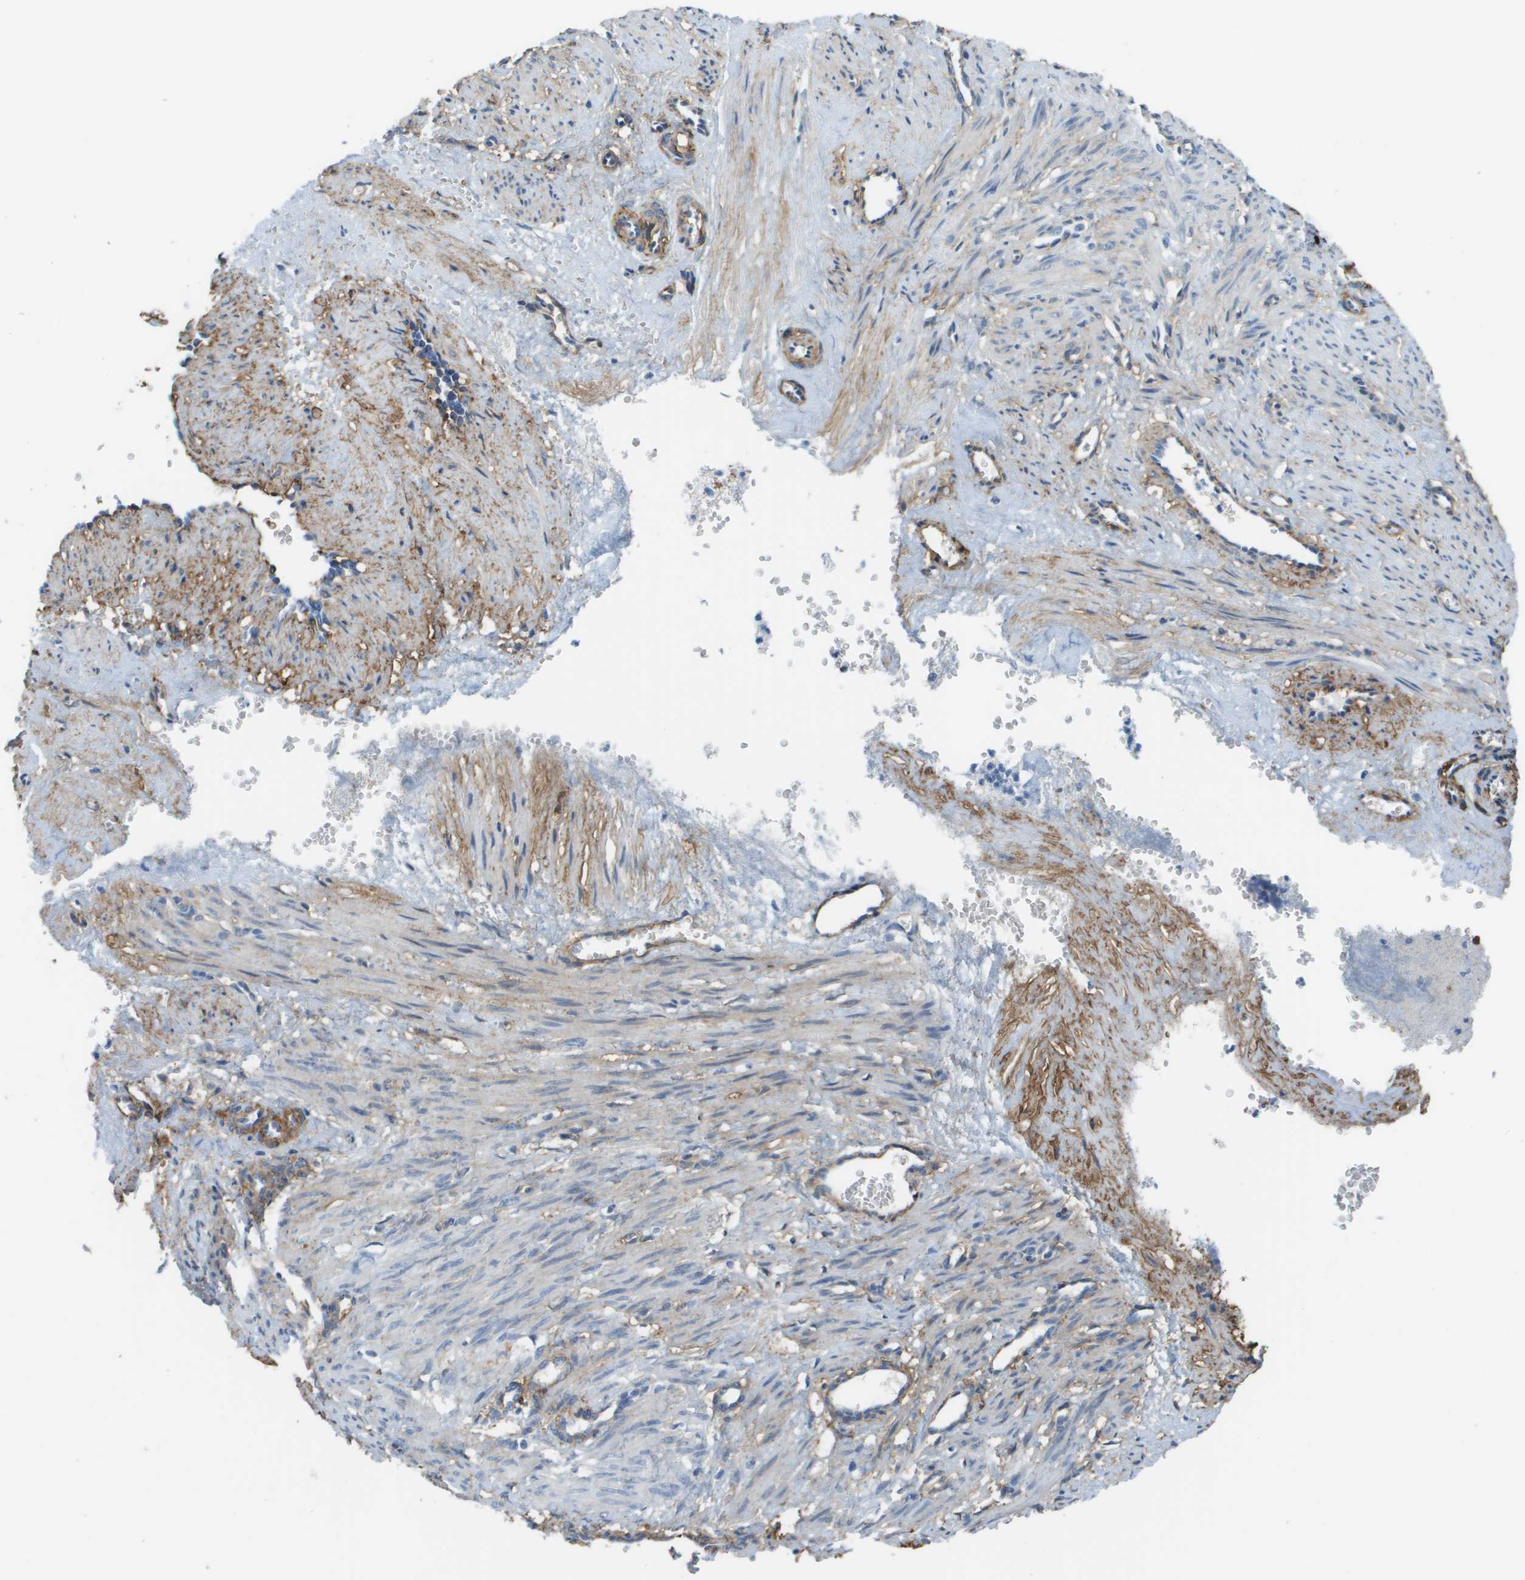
{"staining": {"intensity": "weak", "quantity": "25%-75%", "location": "cytoplasmic/membranous"}, "tissue": "smooth muscle", "cell_type": "Smooth muscle cells", "image_type": "normal", "snomed": [{"axis": "morphology", "description": "Normal tissue, NOS"}, {"axis": "topography", "description": "Endometrium"}], "caption": "Immunohistochemistry (IHC) of benign human smooth muscle displays low levels of weak cytoplasmic/membranous expression in about 25%-75% of smooth muscle cells. The staining was performed using DAB (3,3'-diaminobenzidine) to visualize the protein expression in brown, while the nuclei were stained in blue with hematoxylin (Magnification: 20x).", "gene": "ZBTB43", "patient": {"sex": "female", "age": 33}}